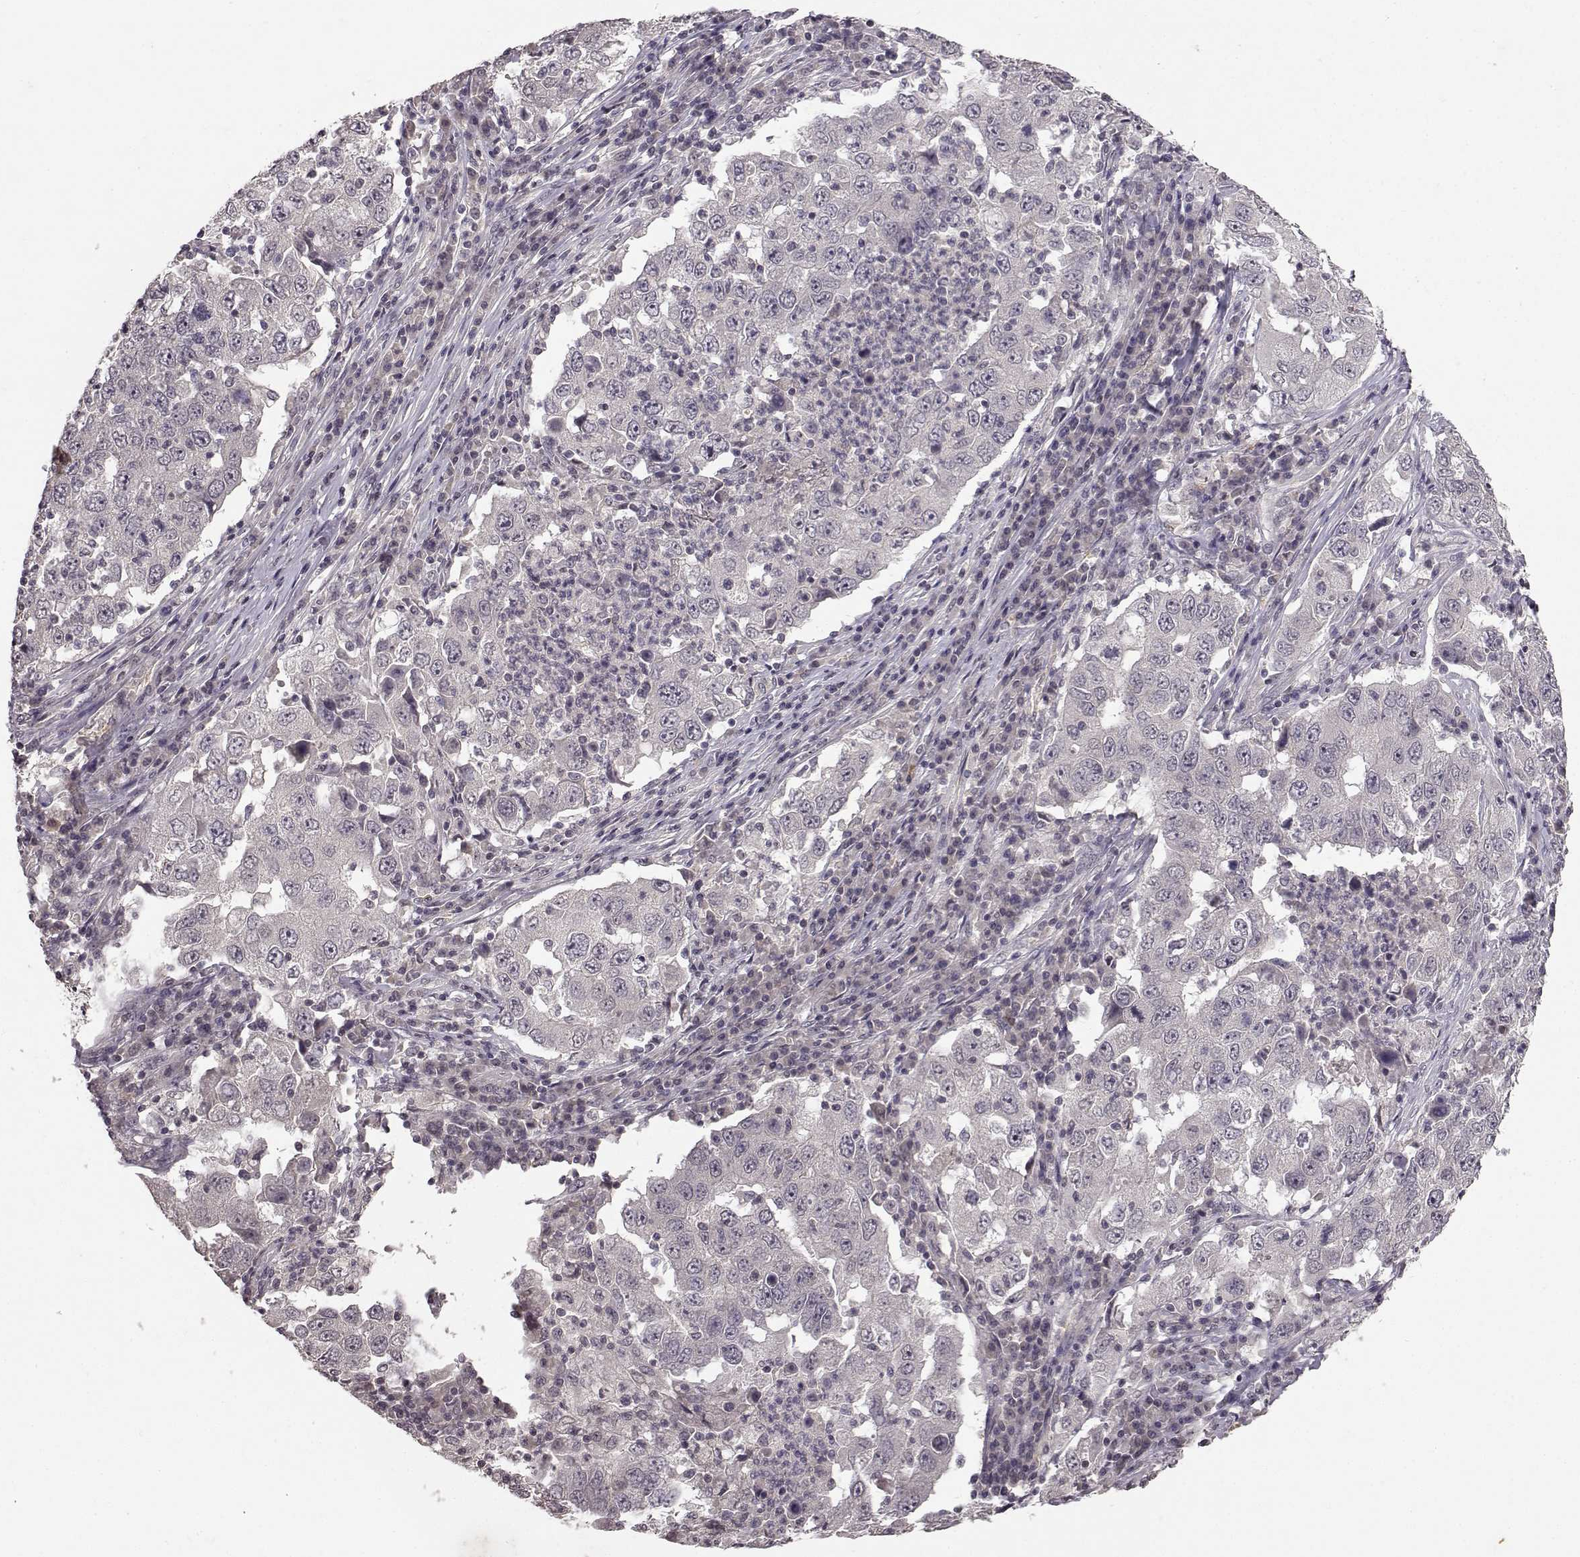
{"staining": {"intensity": "negative", "quantity": "none", "location": "none"}, "tissue": "lung cancer", "cell_type": "Tumor cells", "image_type": "cancer", "snomed": [{"axis": "morphology", "description": "Adenocarcinoma, NOS"}, {"axis": "topography", "description": "Lung"}], "caption": "Lung cancer stained for a protein using IHC exhibits no expression tumor cells.", "gene": "NTRK2", "patient": {"sex": "male", "age": 73}}